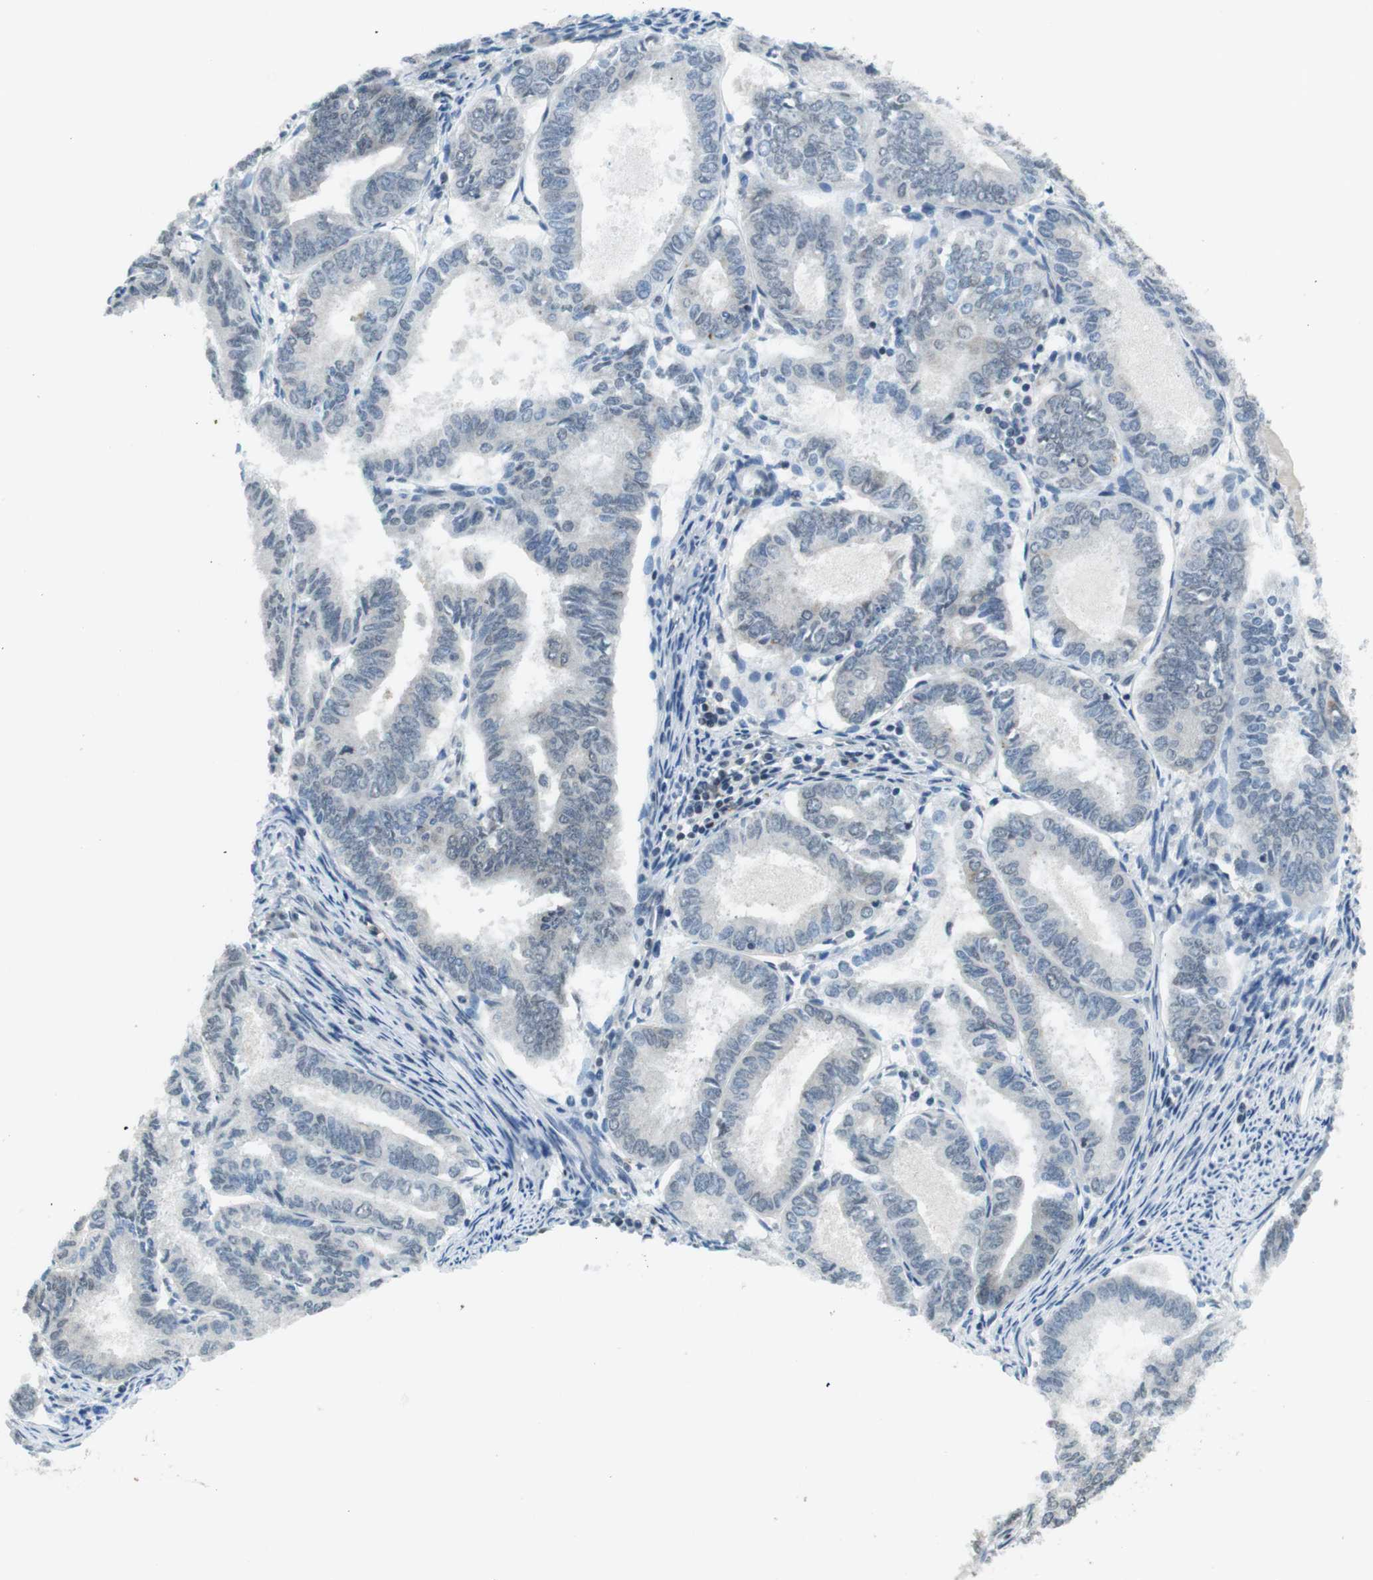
{"staining": {"intensity": "negative", "quantity": "none", "location": "none"}, "tissue": "endometrial cancer", "cell_type": "Tumor cells", "image_type": "cancer", "snomed": [{"axis": "morphology", "description": "Adenocarcinoma, NOS"}, {"axis": "topography", "description": "Endometrium"}], "caption": "Endometrial cancer (adenocarcinoma) was stained to show a protein in brown. There is no significant staining in tumor cells.", "gene": "NEK4", "patient": {"sex": "female", "age": 86}}